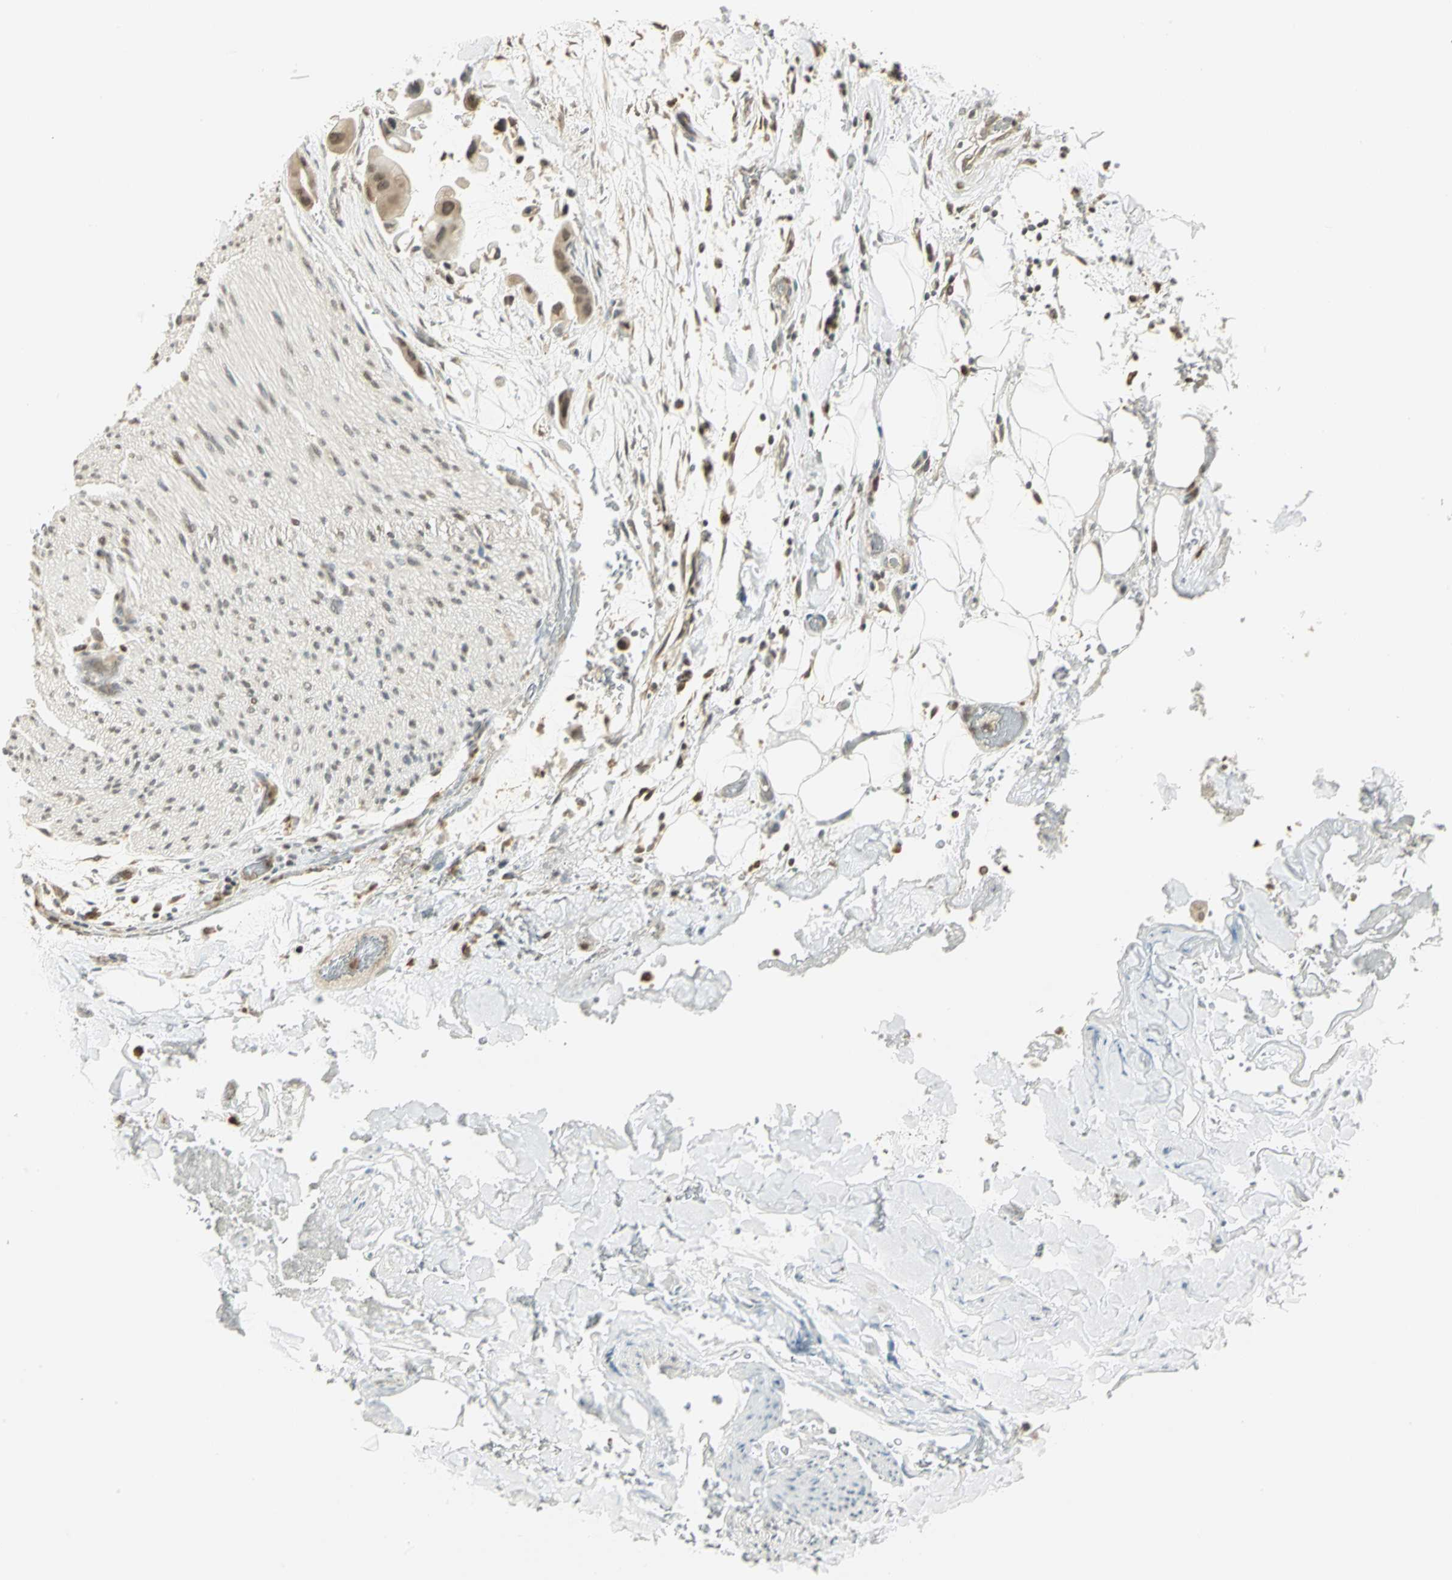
{"staining": {"intensity": "weak", "quantity": "25%-75%", "location": "cytoplasmic/membranous,nuclear"}, "tissue": "adipose tissue", "cell_type": "Adipocytes", "image_type": "normal", "snomed": [{"axis": "morphology", "description": "Normal tissue, NOS"}, {"axis": "morphology", "description": "Cholangiocarcinoma"}, {"axis": "topography", "description": "Liver"}, {"axis": "topography", "description": "Peripheral nerve tissue"}], "caption": "High-power microscopy captured an IHC micrograph of unremarkable adipose tissue, revealing weak cytoplasmic/membranous,nuclear staining in about 25%-75% of adipocytes.", "gene": "SMARCA5", "patient": {"sex": "male", "age": 50}}